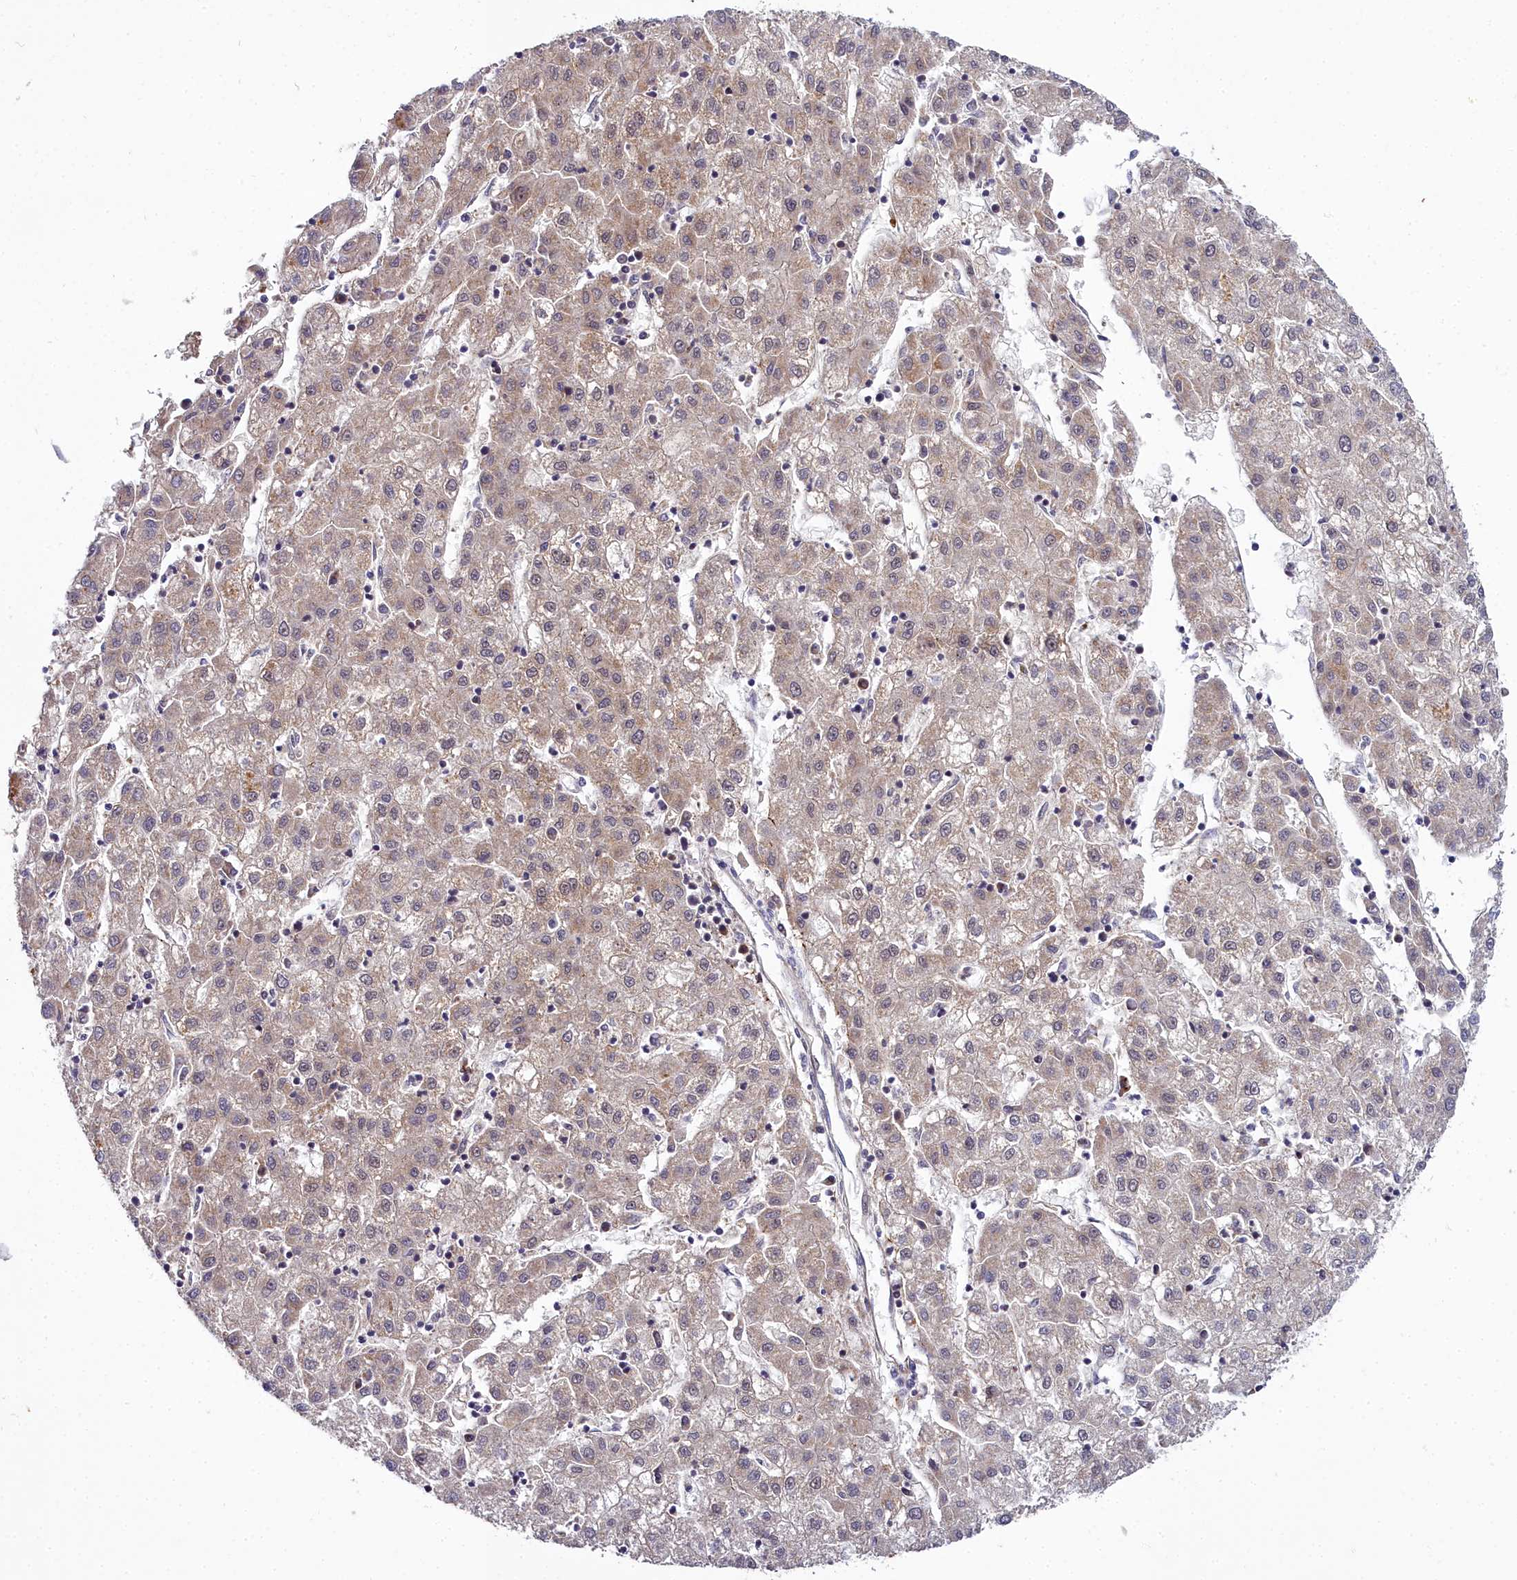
{"staining": {"intensity": "weak", "quantity": "25%-75%", "location": "cytoplasmic/membranous"}, "tissue": "liver cancer", "cell_type": "Tumor cells", "image_type": "cancer", "snomed": [{"axis": "morphology", "description": "Carcinoma, Hepatocellular, NOS"}, {"axis": "topography", "description": "Liver"}], "caption": "Protein analysis of liver cancer (hepatocellular carcinoma) tissue displays weak cytoplasmic/membranous staining in about 25%-75% of tumor cells.", "gene": "MRPS11", "patient": {"sex": "male", "age": 72}}